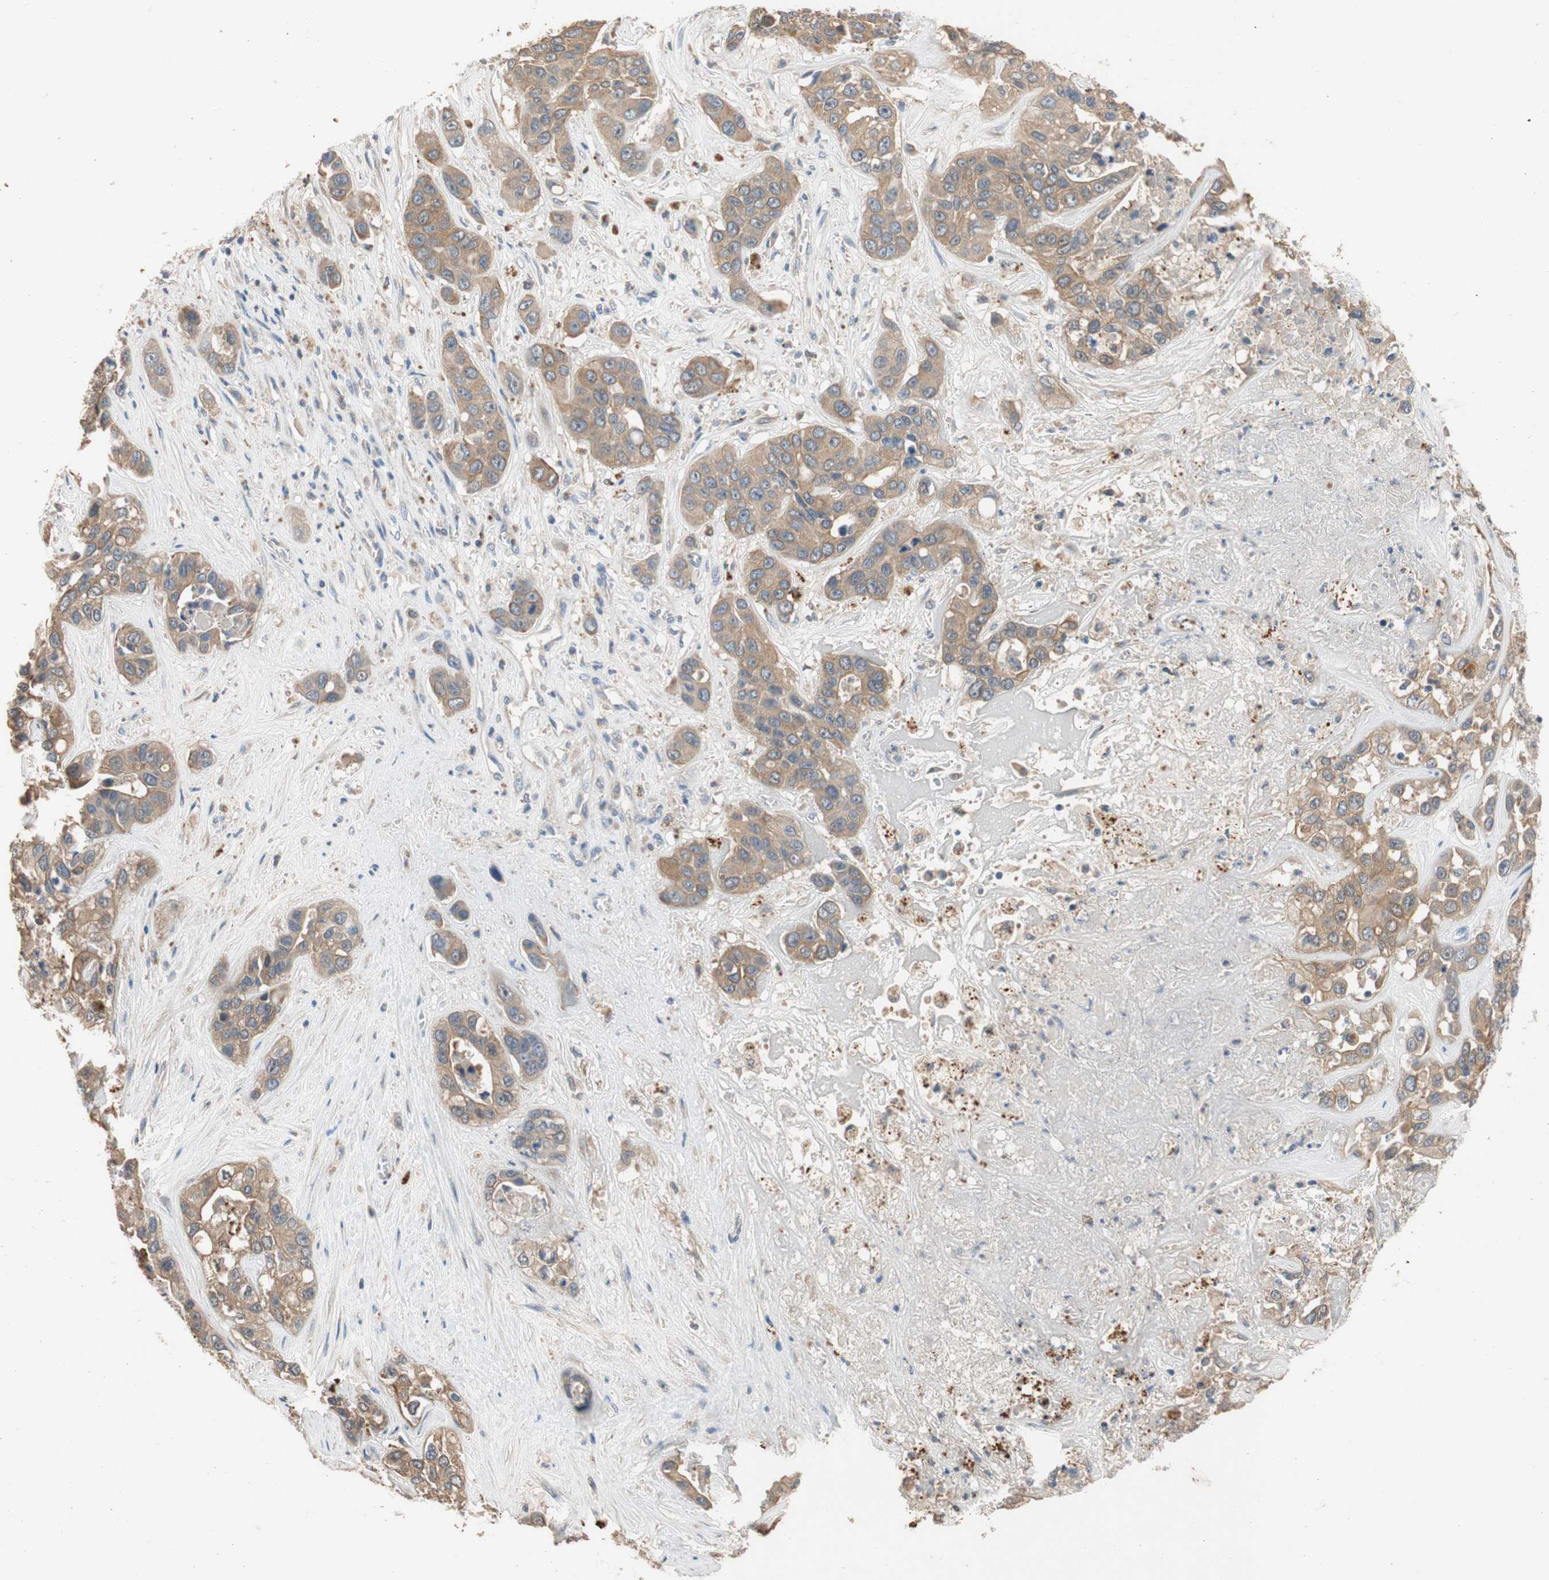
{"staining": {"intensity": "moderate", "quantity": ">75%", "location": "cytoplasmic/membranous"}, "tissue": "liver cancer", "cell_type": "Tumor cells", "image_type": "cancer", "snomed": [{"axis": "morphology", "description": "Cholangiocarcinoma"}, {"axis": "topography", "description": "Liver"}], "caption": "Cholangiocarcinoma (liver) stained for a protein shows moderate cytoplasmic/membranous positivity in tumor cells.", "gene": "ADAP1", "patient": {"sex": "female", "age": 52}}